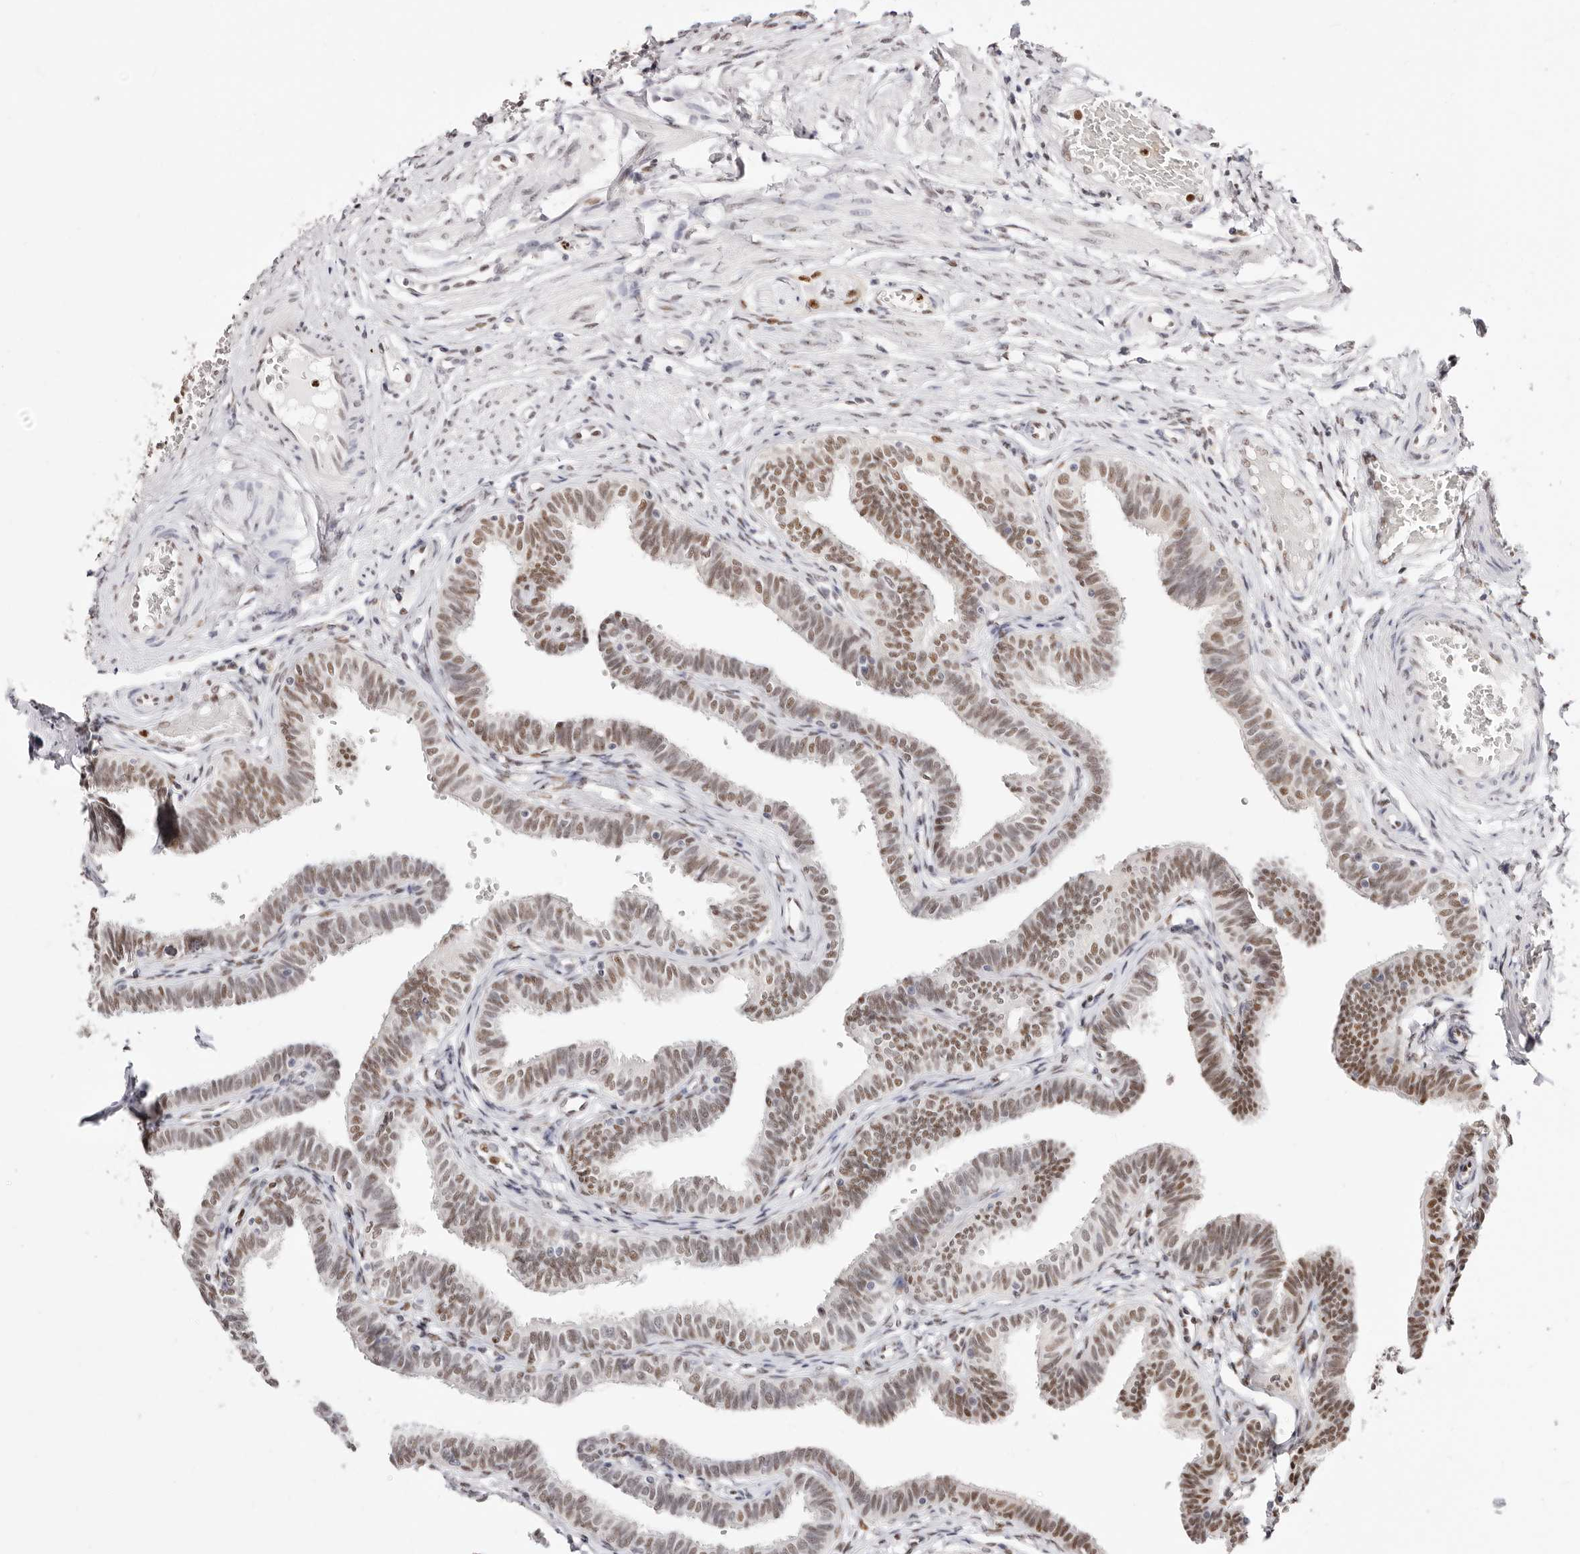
{"staining": {"intensity": "moderate", "quantity": ">75%", "location": "nuclear"}, "tissue": "fallopian tube", "cell_type": "Glandular cells", "image_type": "normal", "snomed": [{"axis": "morphology", "description": "Normal tissue, NOS"}, {"axis": "topography", "description": "Fallopian tube"}, {"axis": "topography", "description": "Ovary"}], "caption": "Benign fallopian tube demonstrates moderate nuclear staining in about >75% of glandular cells.", "gene": "TKT", "patient": {"sex": "female", "age": 23}}